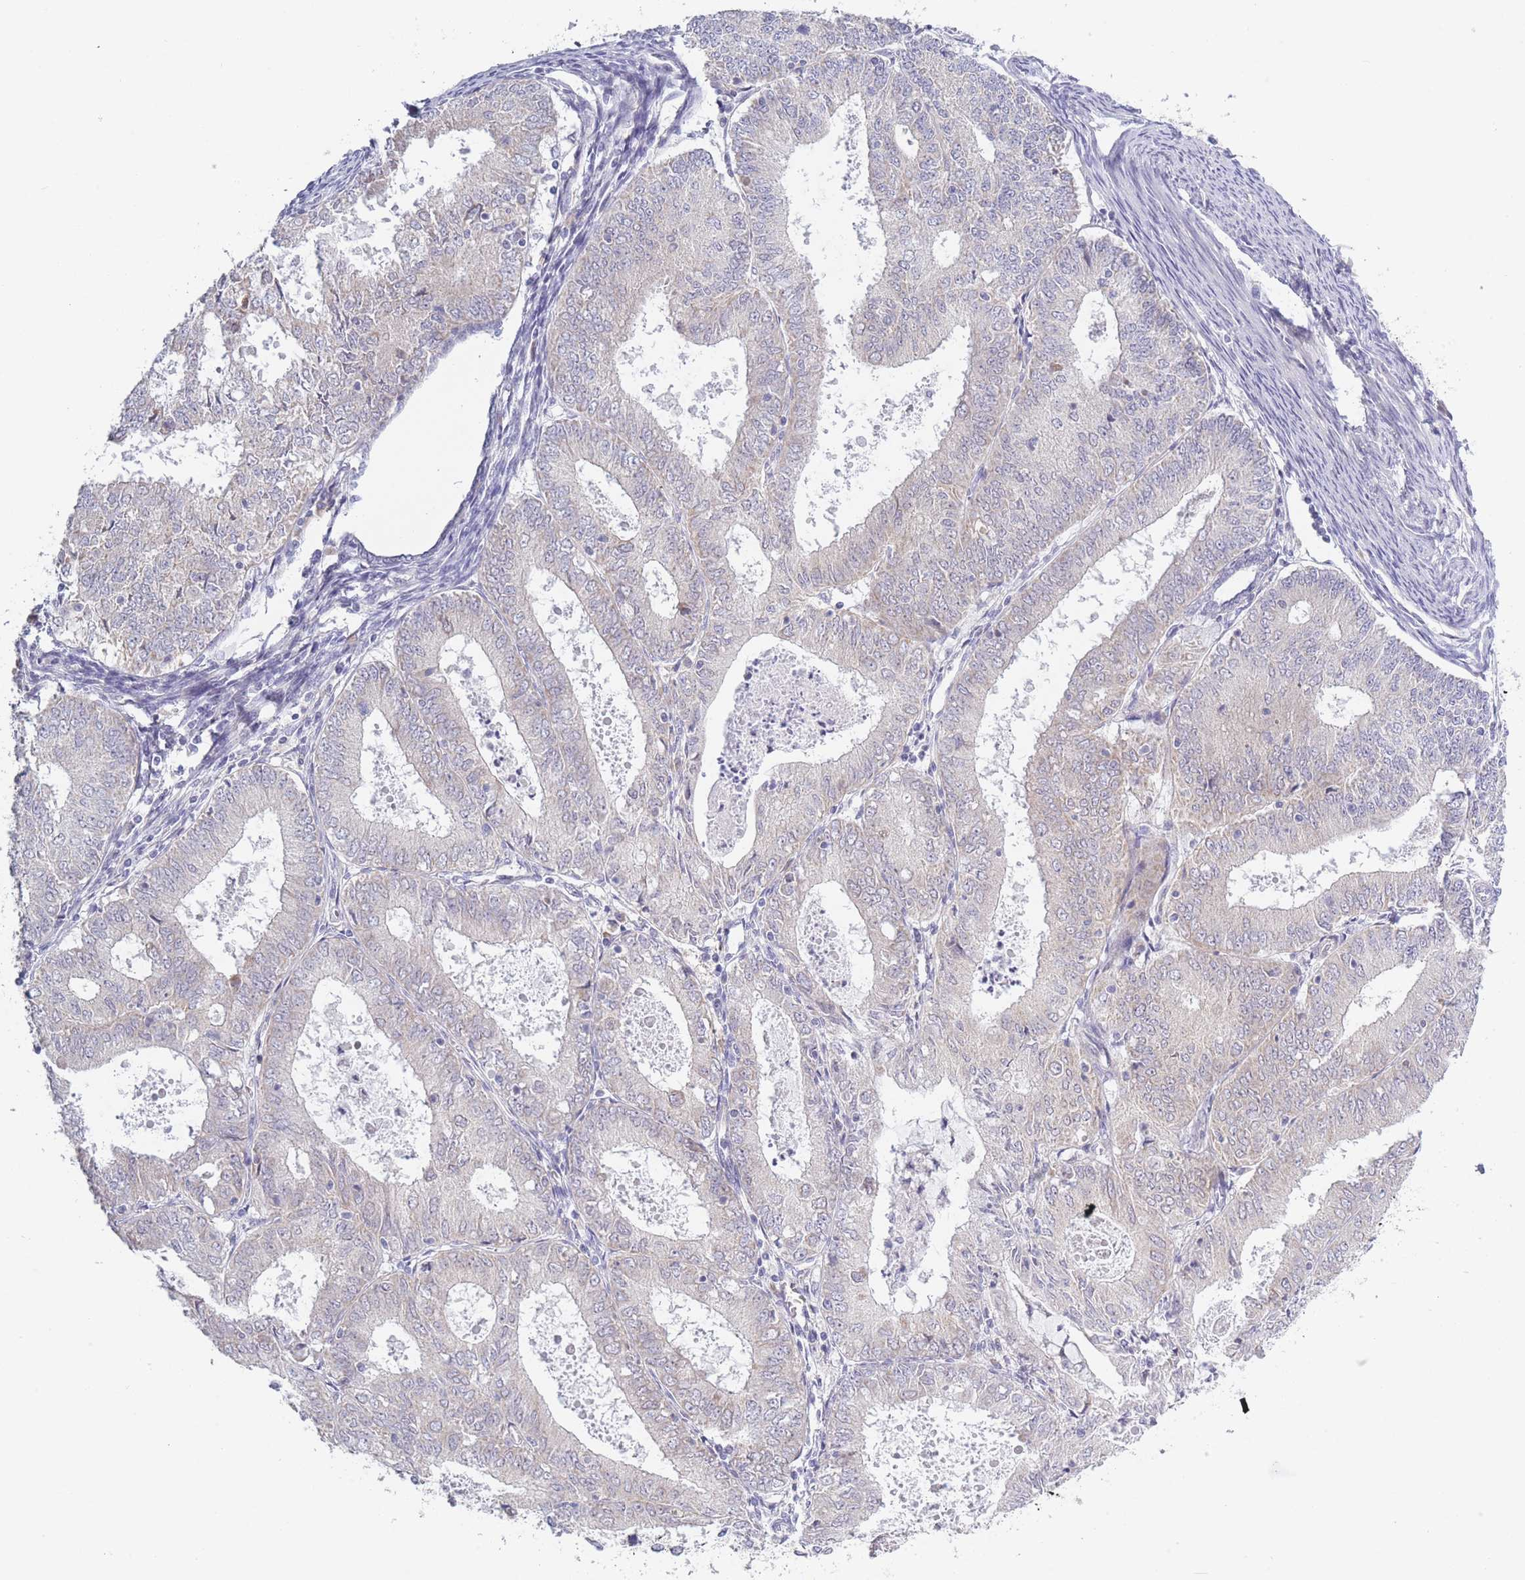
{"staining": {"intensity": "negative", "quantity": "none", "location": "none"}, "tissue": "endometrial cancer", "cell_type": "Tumor cells", "image_type": "cancer", "snomed": [{"axis": "morphology", "description": "Adenocarcinoma, NOS"}, {"axis": "topography", "description": "Endometrium"}], "caption": "Tumor cells are negative for brown protein staining in endometrial cancer.", "gene": "FAM227B", "patient": {"sex": "female", "age": 57}}